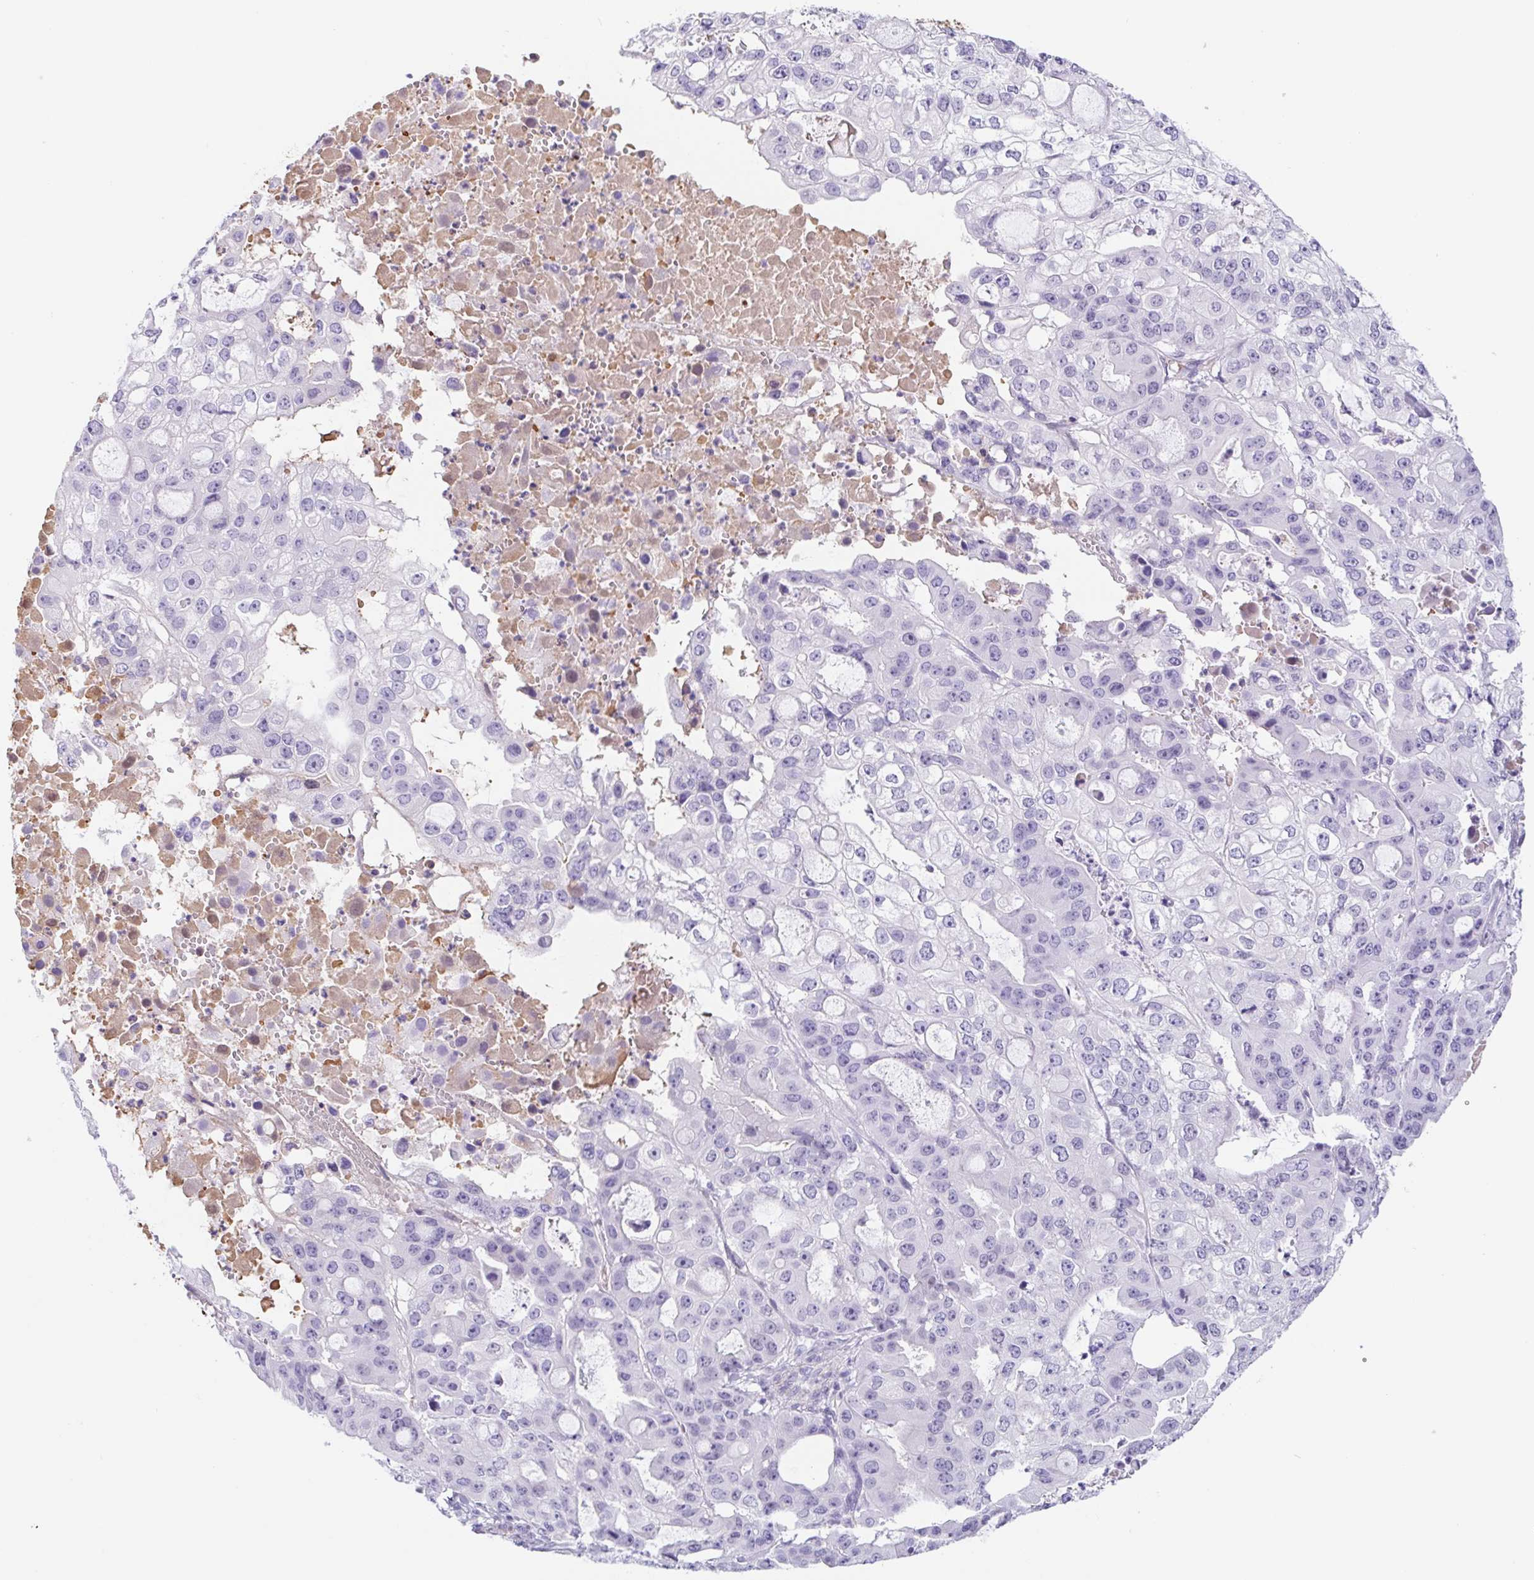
{"staining": {"intensity": "negative", "quantity": "none", "location": "none"}, "tissue": "ovarian cancer", "cell_type": "Tumor cells", "image_type": "cancer", "snomed": [{"axis": "morphology", "description": "Cystadenocarcinoma, serous, NOS"}, {"axis": "topography", "description": "Ovary"}], "caption": "Ovarian cancer (serous cystadenocarcinoma) was stained to show a protein in brown. There is no significant expression in tumor cells.", "gene": "CYP21A2", "patient": {"sex": "female", "age": 56}}